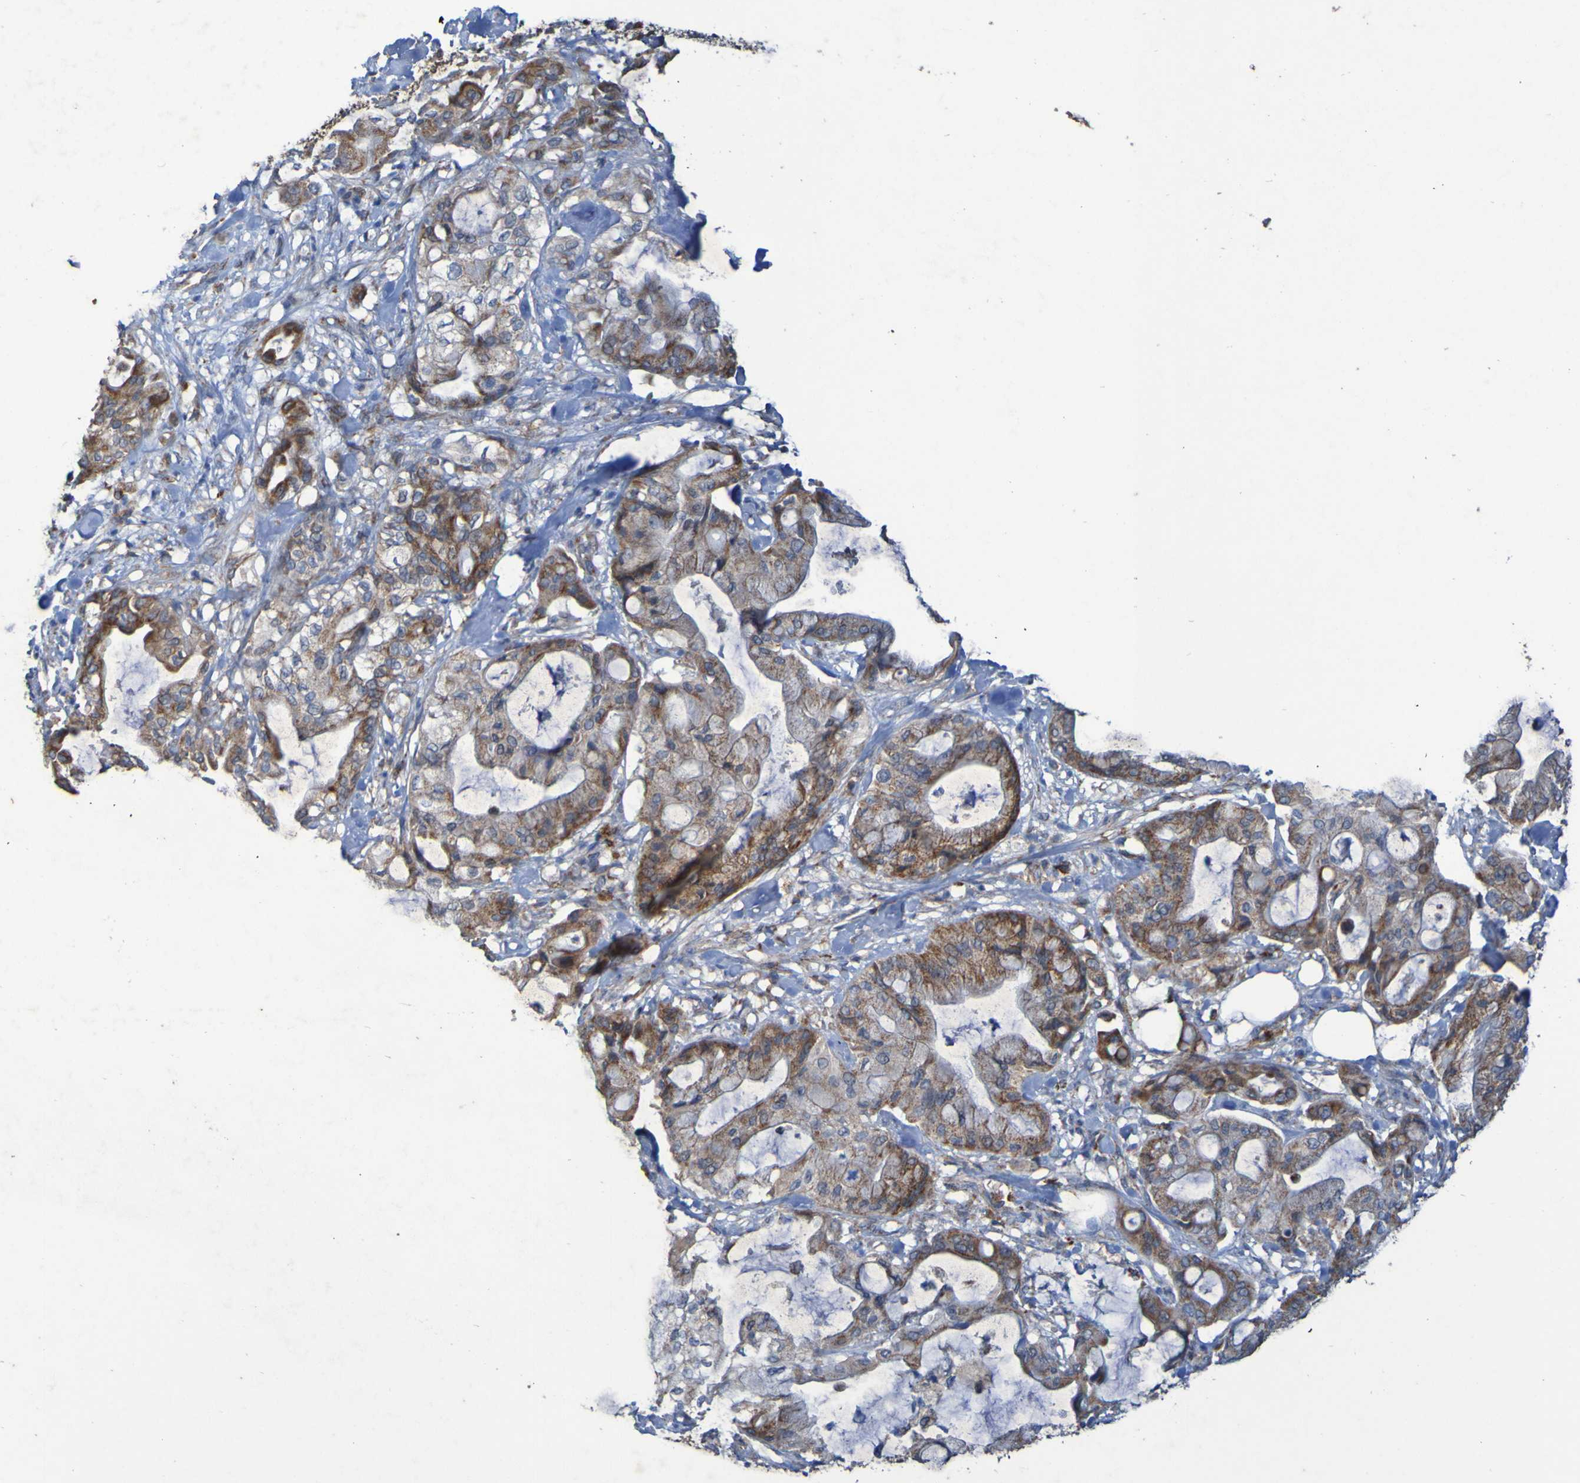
{"staining": {"intensity": "moderate", "quantity": ">75%", "location": "cytoplasmic/membranous"}, "tissue": "pancreatic cancer", "cell_type": "Tumor cells", "image_type": "cancer", "snomed": [{"axis": "morphology", "description": "Adenocarcinoma, NOS"}, {"axis": "morphology", "description": "Adenocarcinoma, metastatic, NOS"}, {"axis": "topography", "description": "Lymph node"}, {"axis": "topography", "description": "Pancreas"}, {"axis": "topography", "description": "Duodenum"}], "caption": "This histopathology image reveals immunohistochemistry staining of pancreatic adenocarcinoma, with medium moderate cytoplasmic/membranous staining in about >75% of tumor cells.", "gene": "CCDC51", "patient": {"sex": "female", "age": 64}}